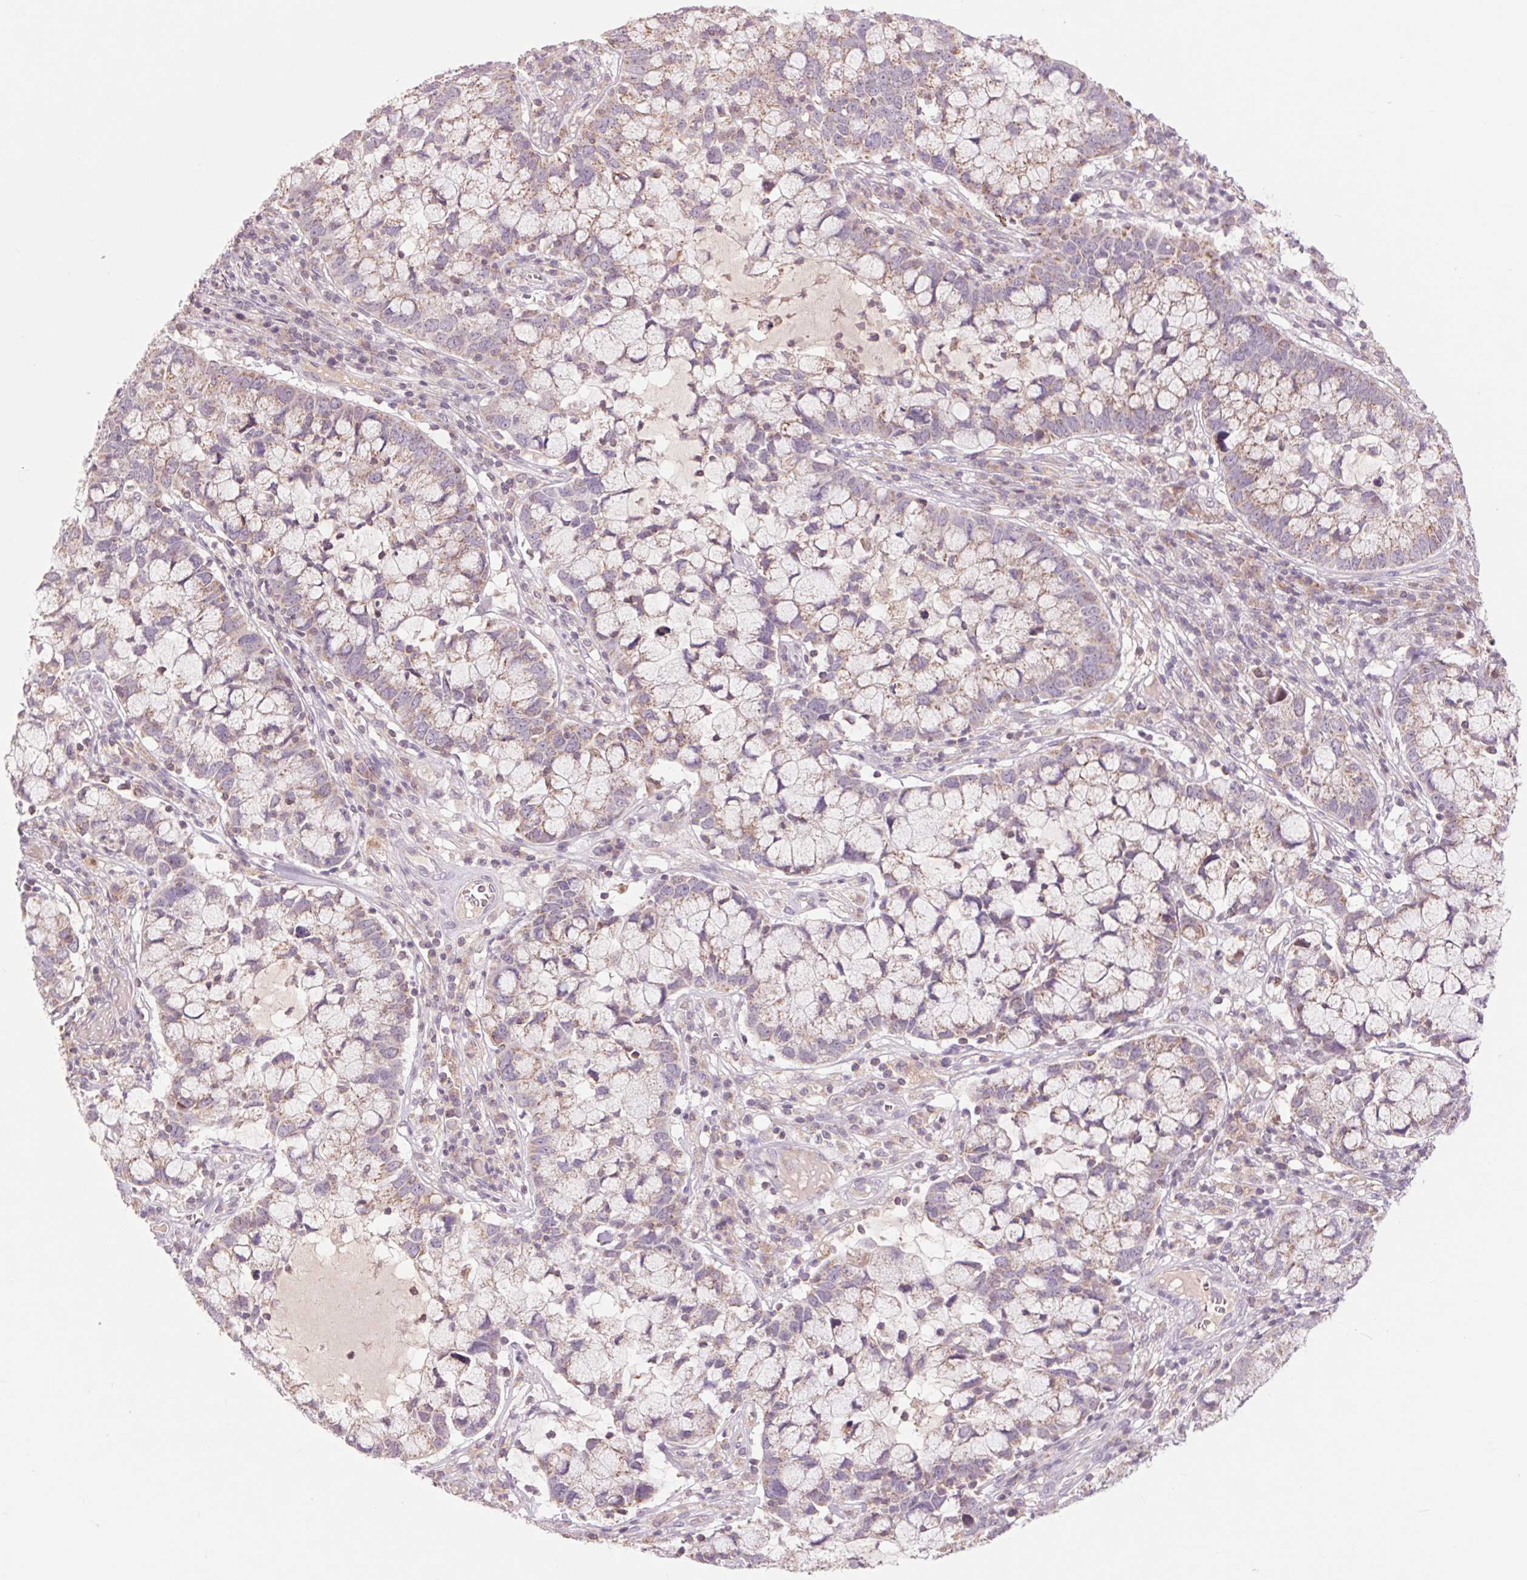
{"staining": {"intensity": "moderate", "quantity": ">75%", "location": "cytoplasmic/membranous"}, "tissue": "cervical cancer", "cell_type": "Tumor cells", "image_type": "cancer", "snomed": [{"axis": "morphology", "description": "Adenocarcinoma, NOS"}, {"axis": "topography", "description": "Cervix"}], "caption": "The histopathology image exhibits immunohistochemical staining of cervical cancer (adenocarcinoma). There is moderate cytoplasmic/membranous positivity is appreciated in about >75% of tumor cells.", "gene": "COX6A1", "patient": {"sex": "female", "age": 40}}